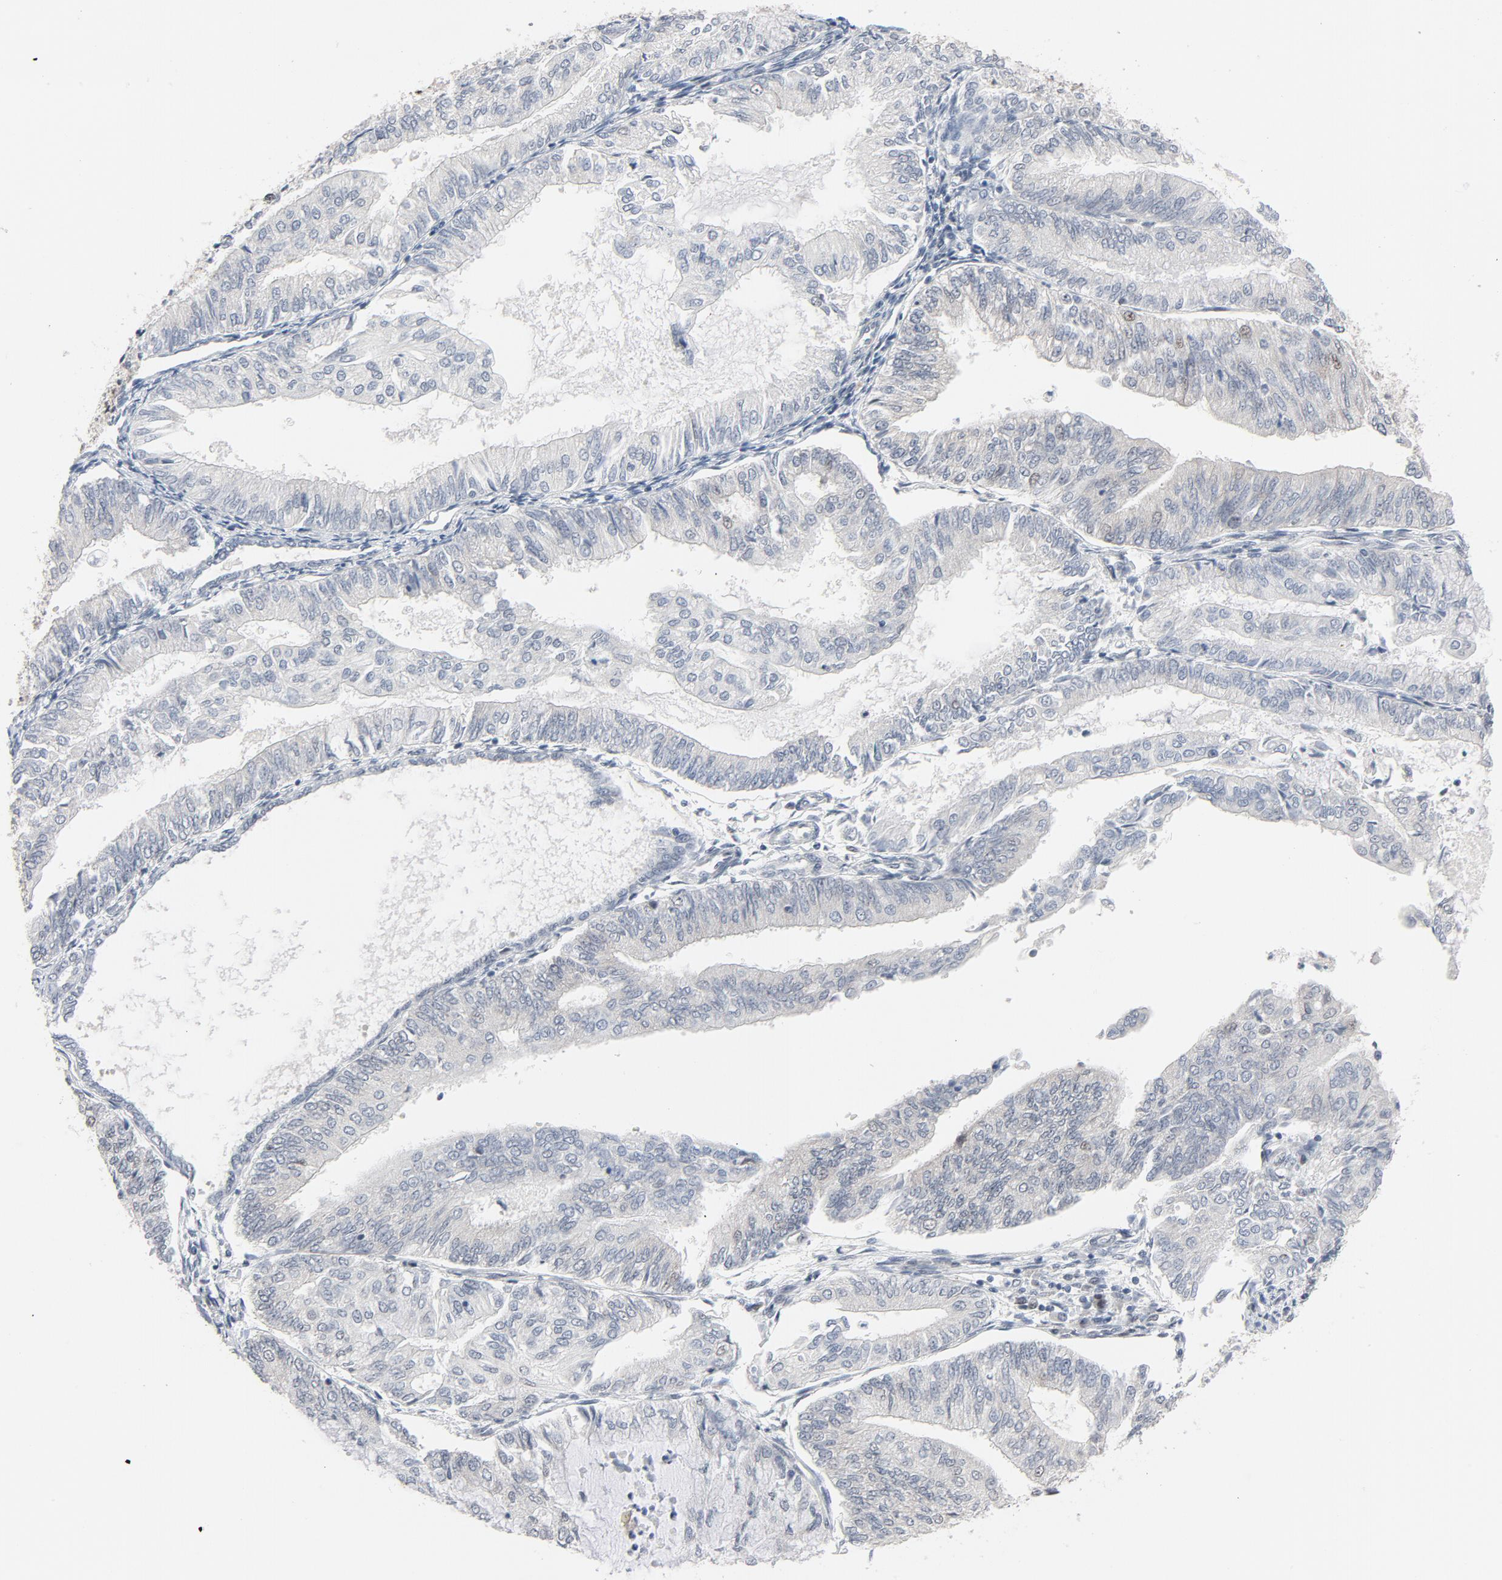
{"staining": {"intensity": "moderate", "quantity": ">75%", "location": "nuclear"}, "tissue": "endometrial cancer", "cell_type": "Tumor cells", "image_type": "cancer", "snomed": [{"axis": "morphology", "description": "Adenocarcinoma, NOS"}, {"axis": "topography", "description": "Endometrium"}], "caption": "High-power microscopy captured an immunohistochemistry histopathology image of endometrial cancer, revealing moderate nuclear positivity in about >75% of tumor cells.", "gene": "JMJD6", "patient": {"sex": "female", "age": 59}}